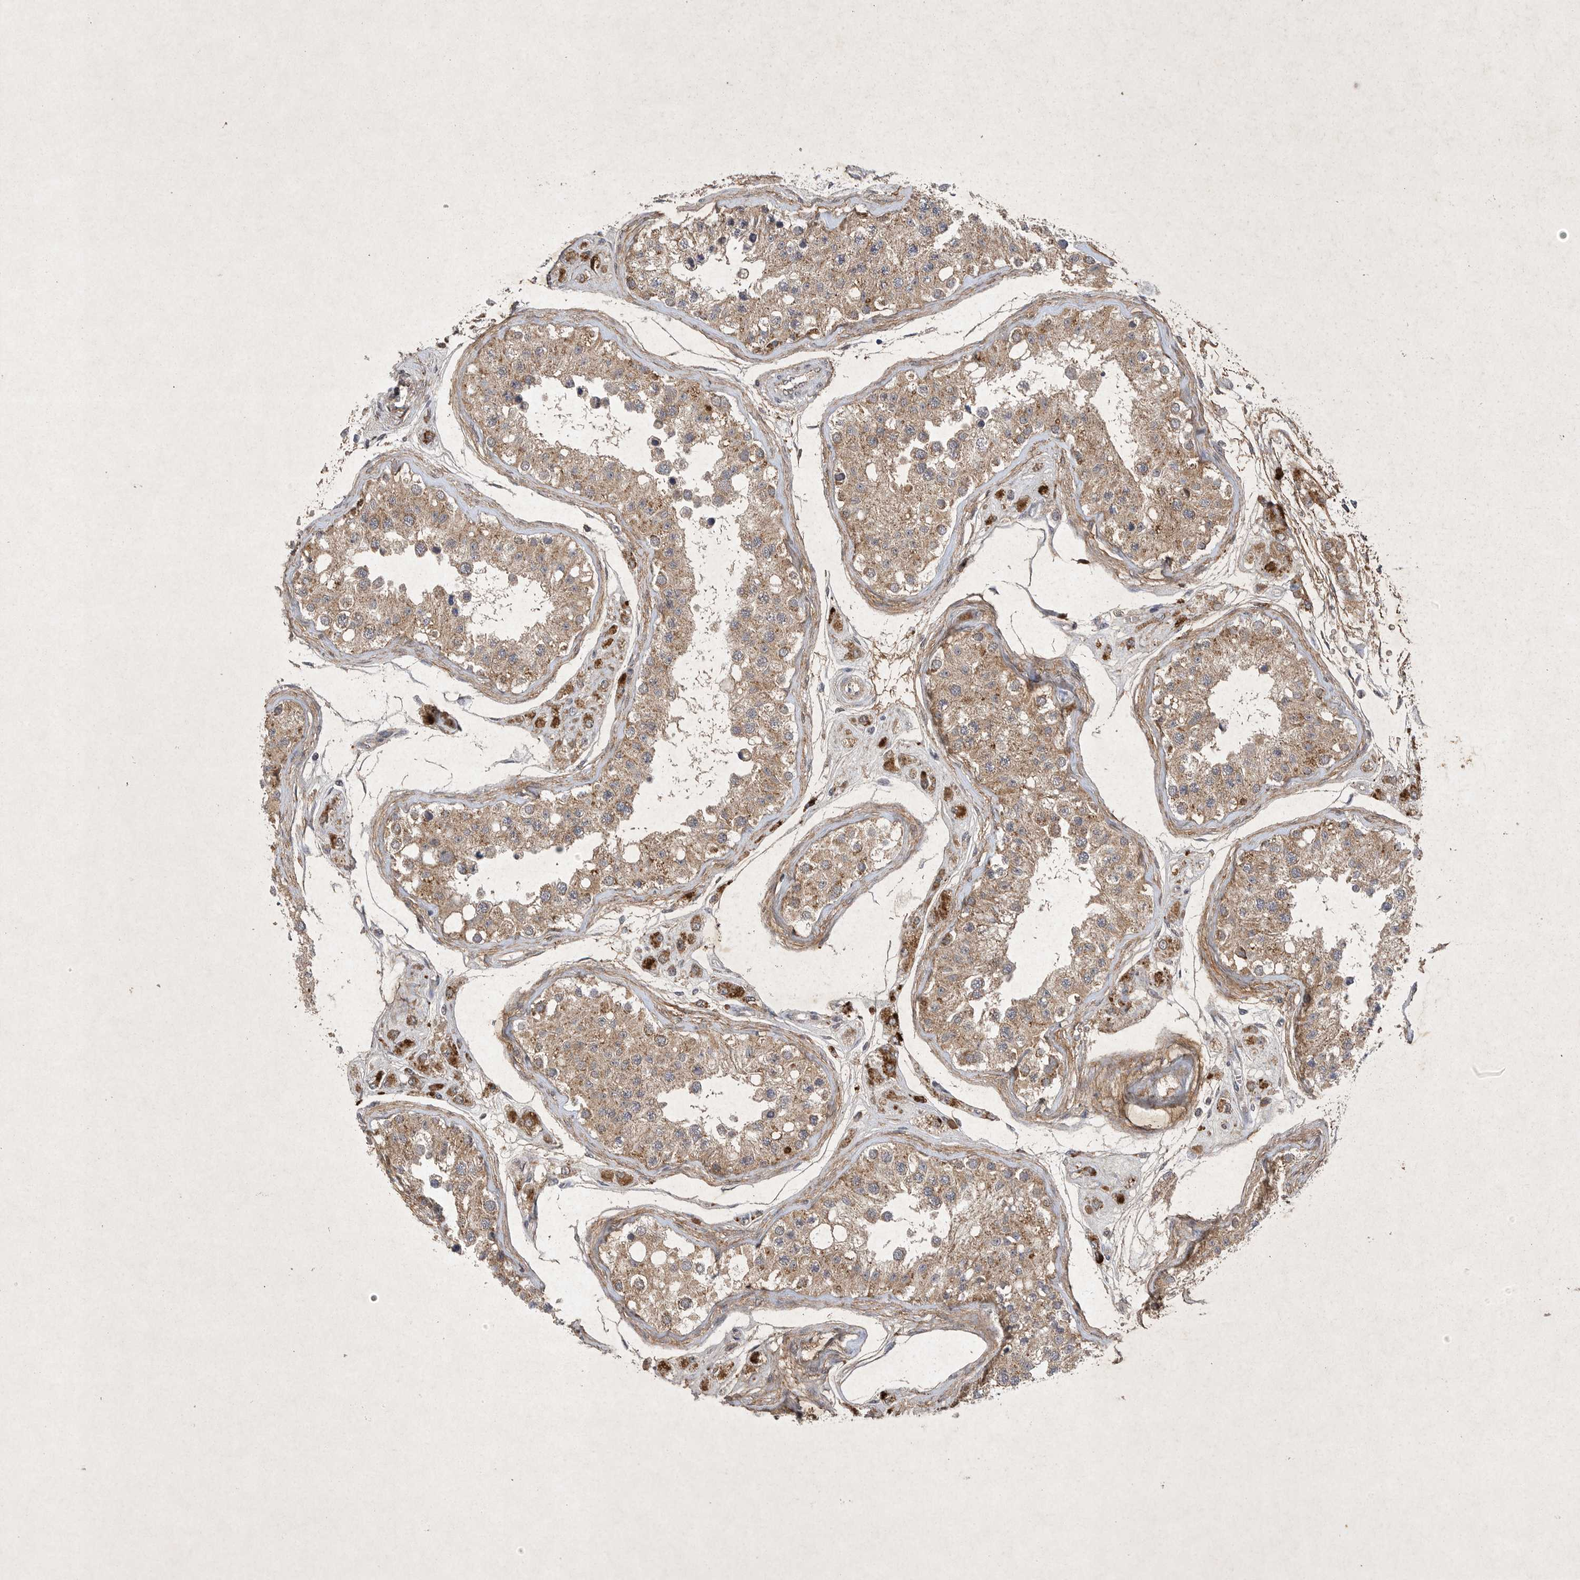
{"staining": {"intensity": "moderate", "quantity": ">75%", "location": "cytoplasmic/membranous"}, "tissue": "testis", "cell_type": "Cells in seminiferous ducts", "image_type": "normal", "snomed": [{"axis": "morphology", "description": "Normal tissue, NOS"}, {"axis": "morphology", "description": "Adenocarcinoma, metastatic, NOS"}, {"axis": "topography", "description": "Testis"}], "caption": "IHC histopathology image of benign testis: human testis stained using IHC exhibits medium levels of moderate protein expression localized specifically in the cytoplasmic/membranous of cells in seminiferous ducts, appearing as a cytoplasmic/membranous brown color.", "gene": "DDR1", "patient": {"sex": "male", "age": 26}}